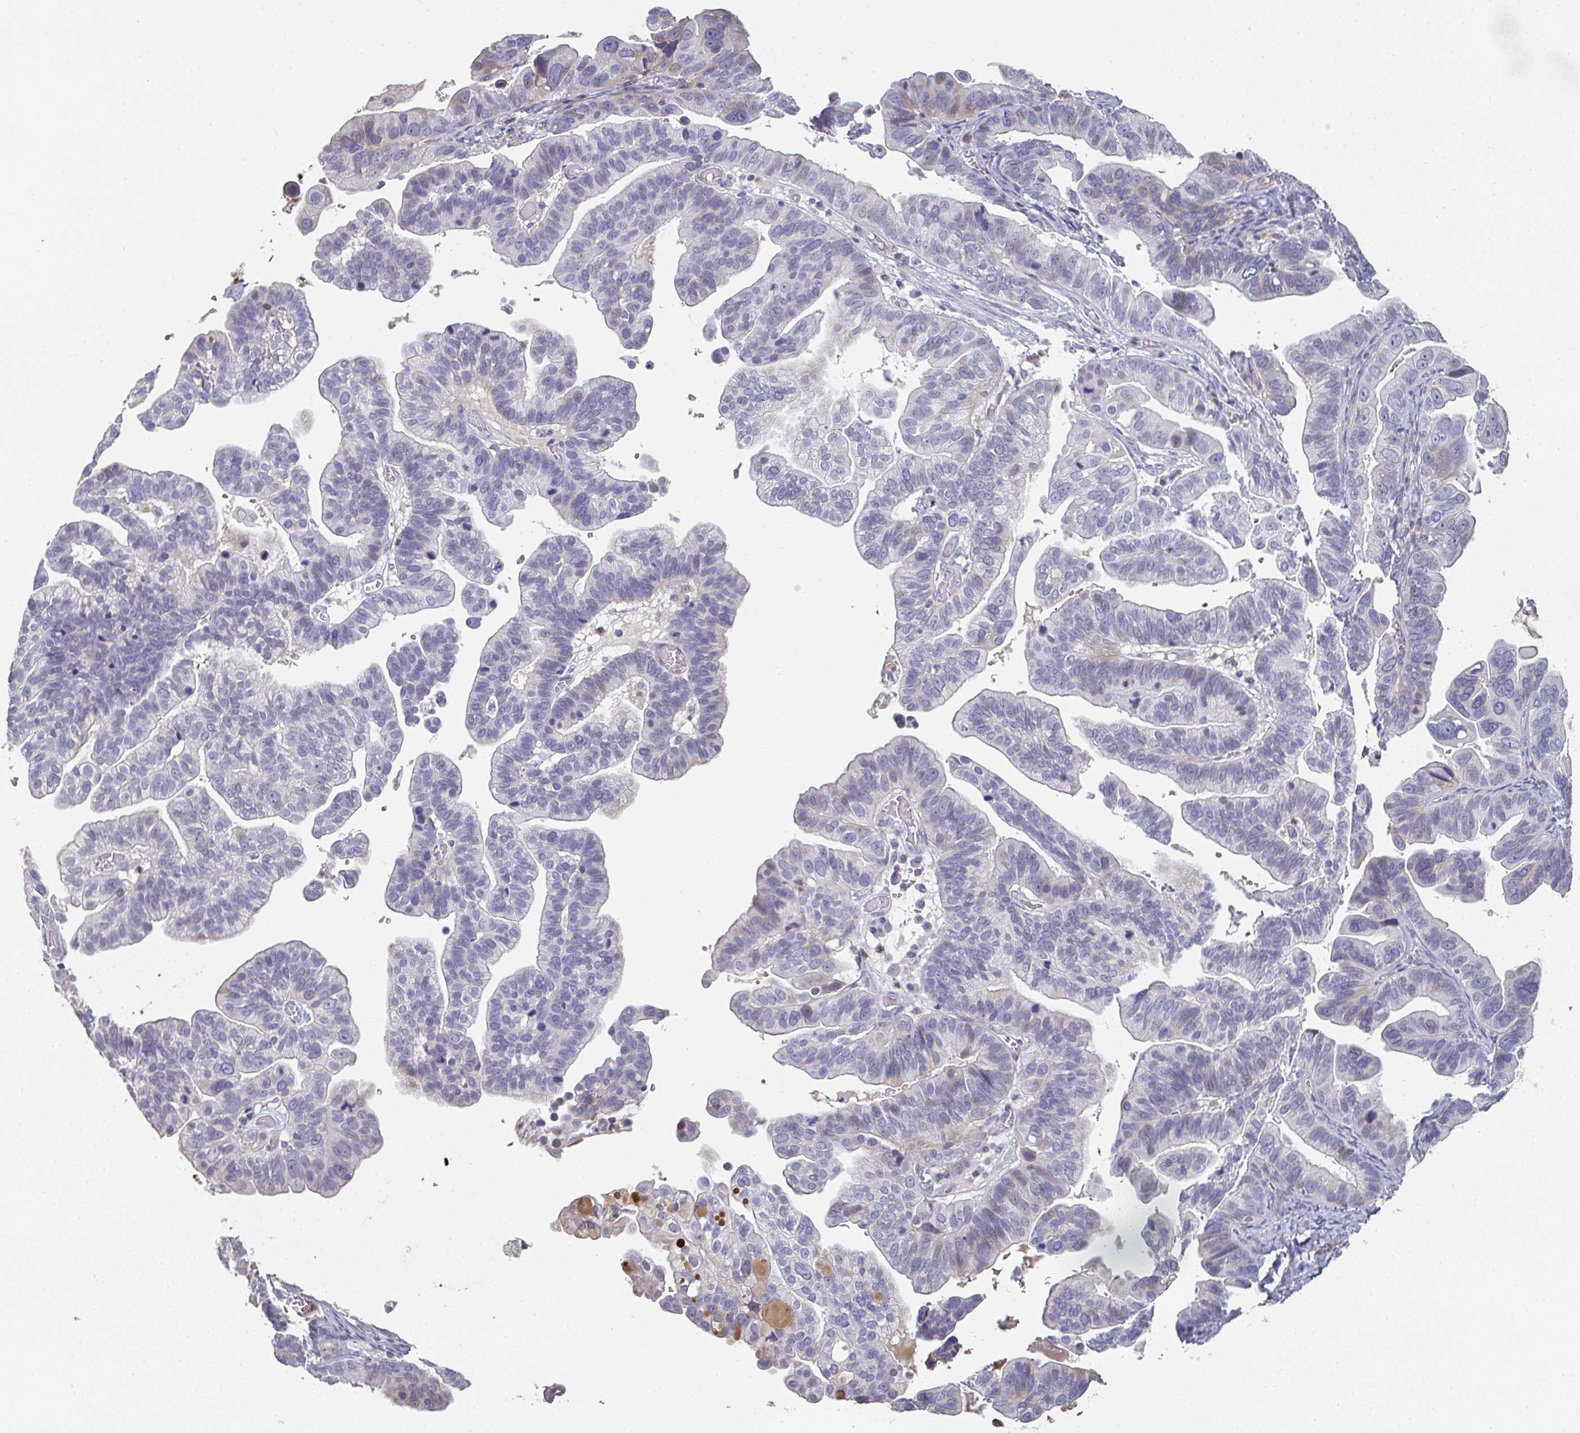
{"staining": {"intensity": "weak", "quantity": "<25%", "location": "cytoplasmic/membranous"}, "tissue": "ovarian cancer", "cell_type": "Tumor cells", "image_type": "cancer", "snomed": [{"axis": "morphology", "description": "Cystadenocarcinoma, serous, NOS"}, {"axis": "topography", "description": "Ovary"}], "caption": "An image of ovarian cancer stained for a protein demonstrates no brown staining in tumor cells.", "gene": "A1CF", "patient": {"sex": "female", "age": 56}}